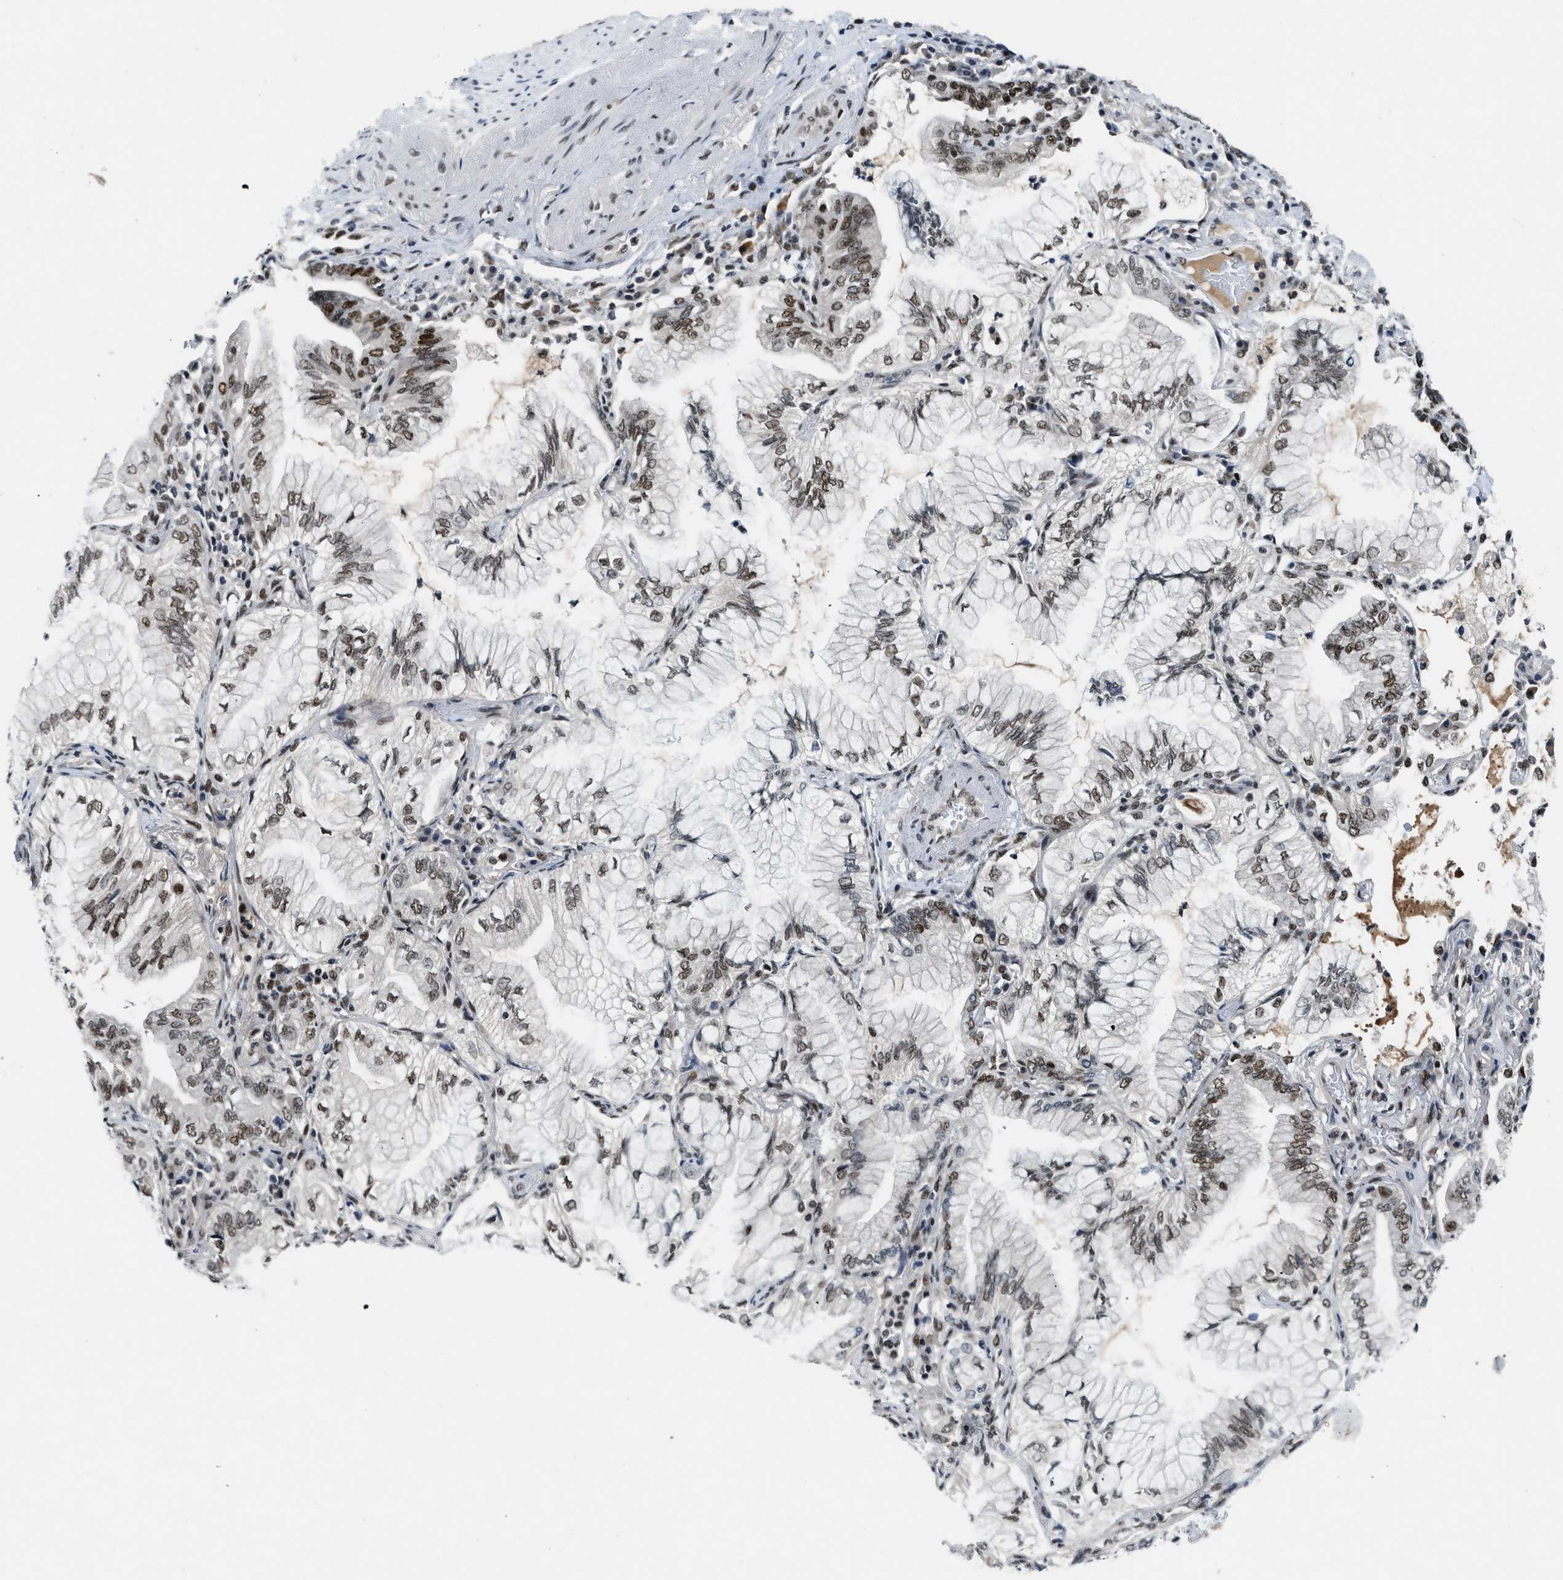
{"staining": {"intensity": "moderate", "quantity": ">75%", "location": "nuclear"}, "tissue": "lung cancer", "cell_type": "Tumor cells", "image_type": "cancer", "snomed": [{"axis": "morphology", "description": "Adenocarcinoma, NOS"}, {"axis": "topography", "description": "Lung"}], "caption": "A histopathology image of human lung cancer stained for a protein exhibits moderate nuclear brown staining in tumor cells.", "gene": "NCOA1", "patient": {"sex": "female", "age": 70}}